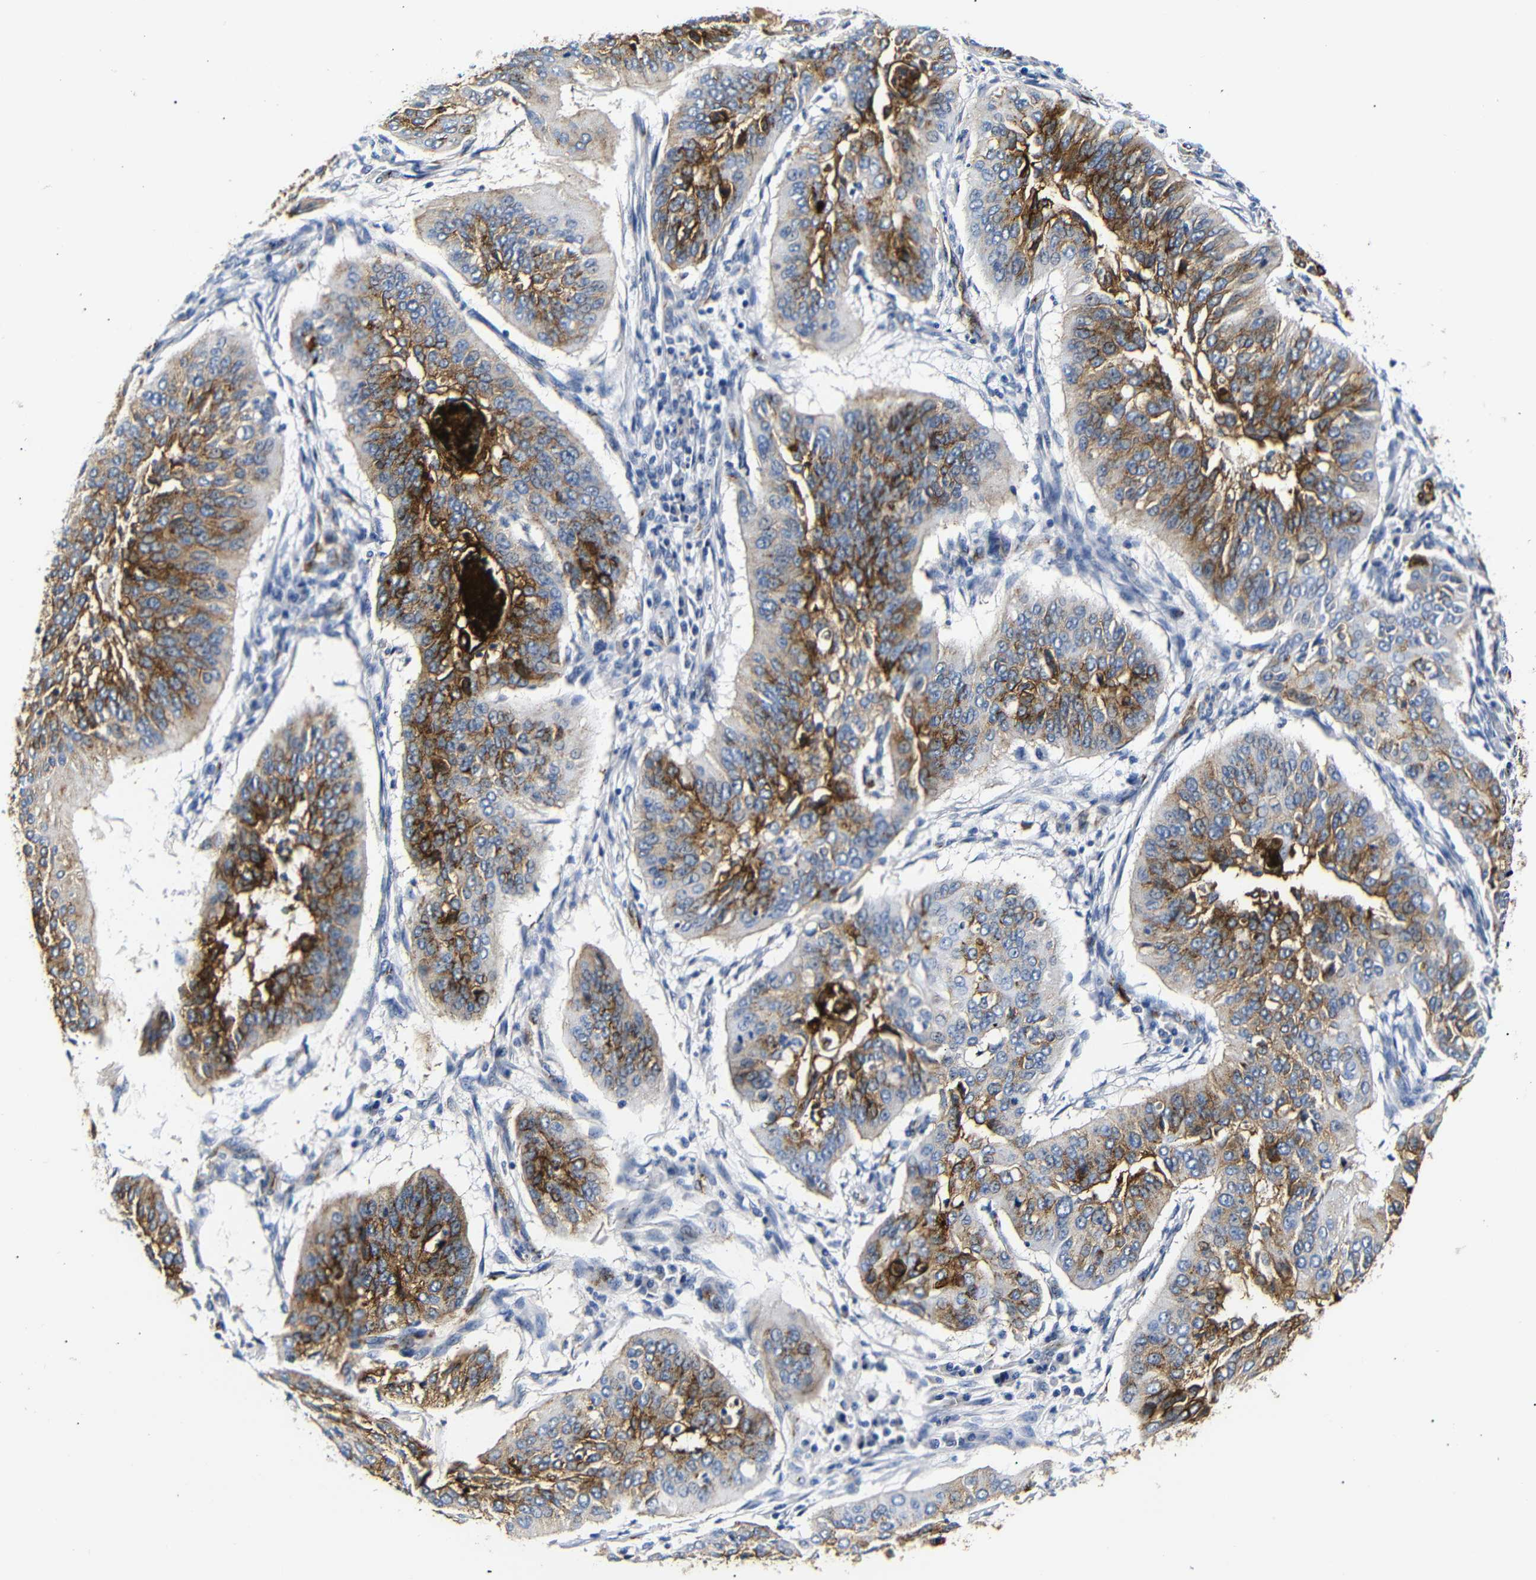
{"staining": {"intensity": "moderate", "quantity": ">75%", "location": "cytoplasmic/membranous"}, "tissue": "cervical cancer", "cell_type": "Tumor cells", "image_type": "cancer", "snomed": [{"axis": "morphology", "description": "Normal tissue, NOS"}, {"axis": "morphology", "description": "Squamous cell carcinoma, NOS"}, {"axis": "topography", "description": "Cervix"}], "caption": "Brown immunohistochemical staining in cervical cancer shows moderate cytoplasmic/membranous staining in approximately >75% of tumor cells.", "gene": "MUC4", "patient": {"sex": "female", "age": 39}}